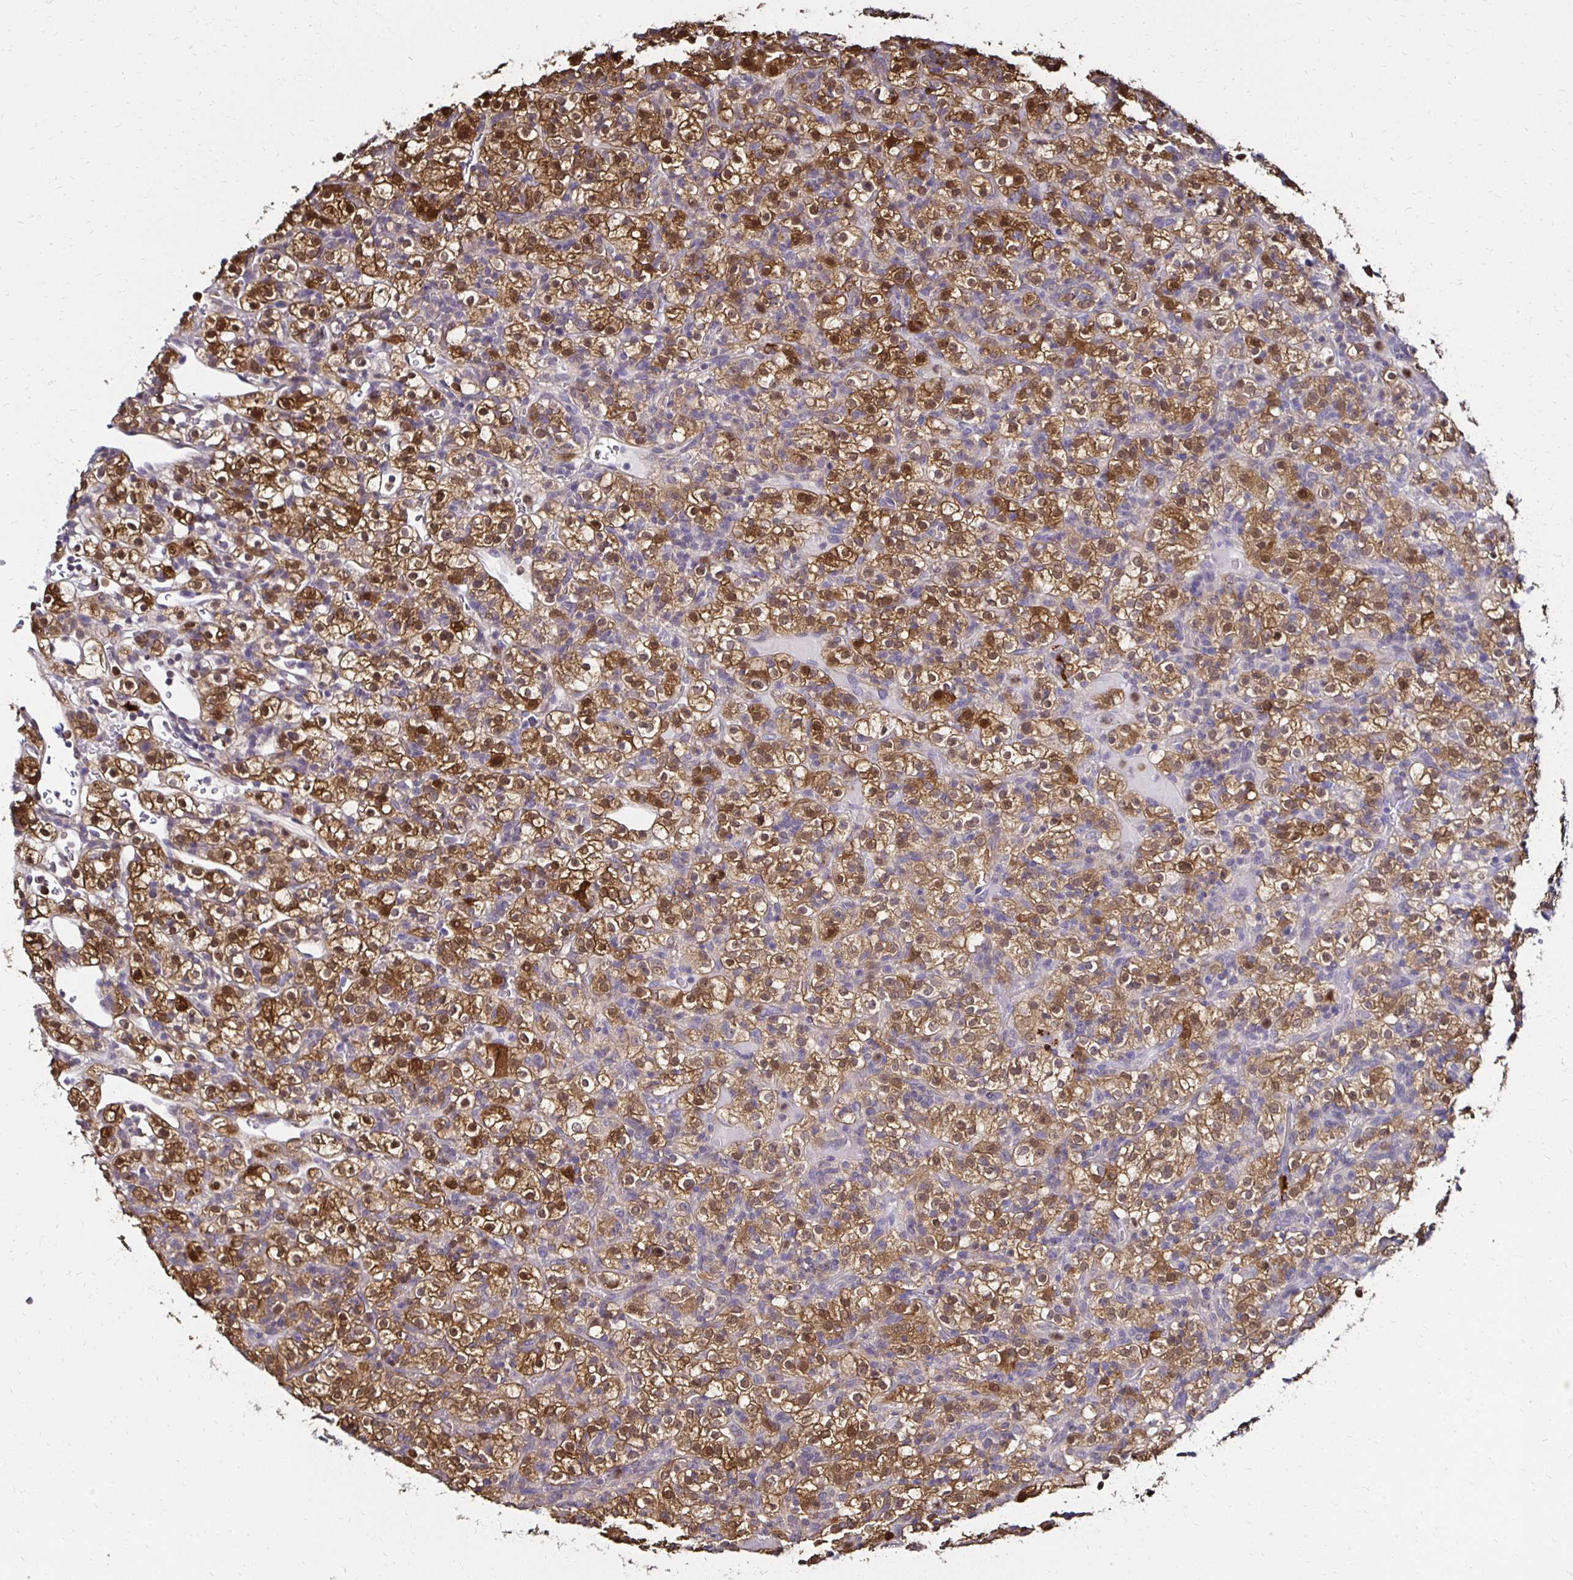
{"staining": {"intensity": "moderate", "quantity": ">75%", "location": "cytoplasmic/membranous,nuclear"}, "tissue": "renal cancer", "cell_type": "Tumor cells", "image_type": "cancer", "snomed": [{"axis": "morphology", "description": "Normal tissue, NOS"}, {"axis": "morphology", "description": "Adenocarcinoma, NOS"}, {"axis": "topography", "description": "Kidney"}], "caption": "This is an image of immunohistochemistry staining of renal cancer (adenocarcinoma), which shows moderate staining in the cytoplasmic/membranous and nuclear of tumor cells.", "gene": "TXN", "patient": {"sex": "female", "age": 72}}